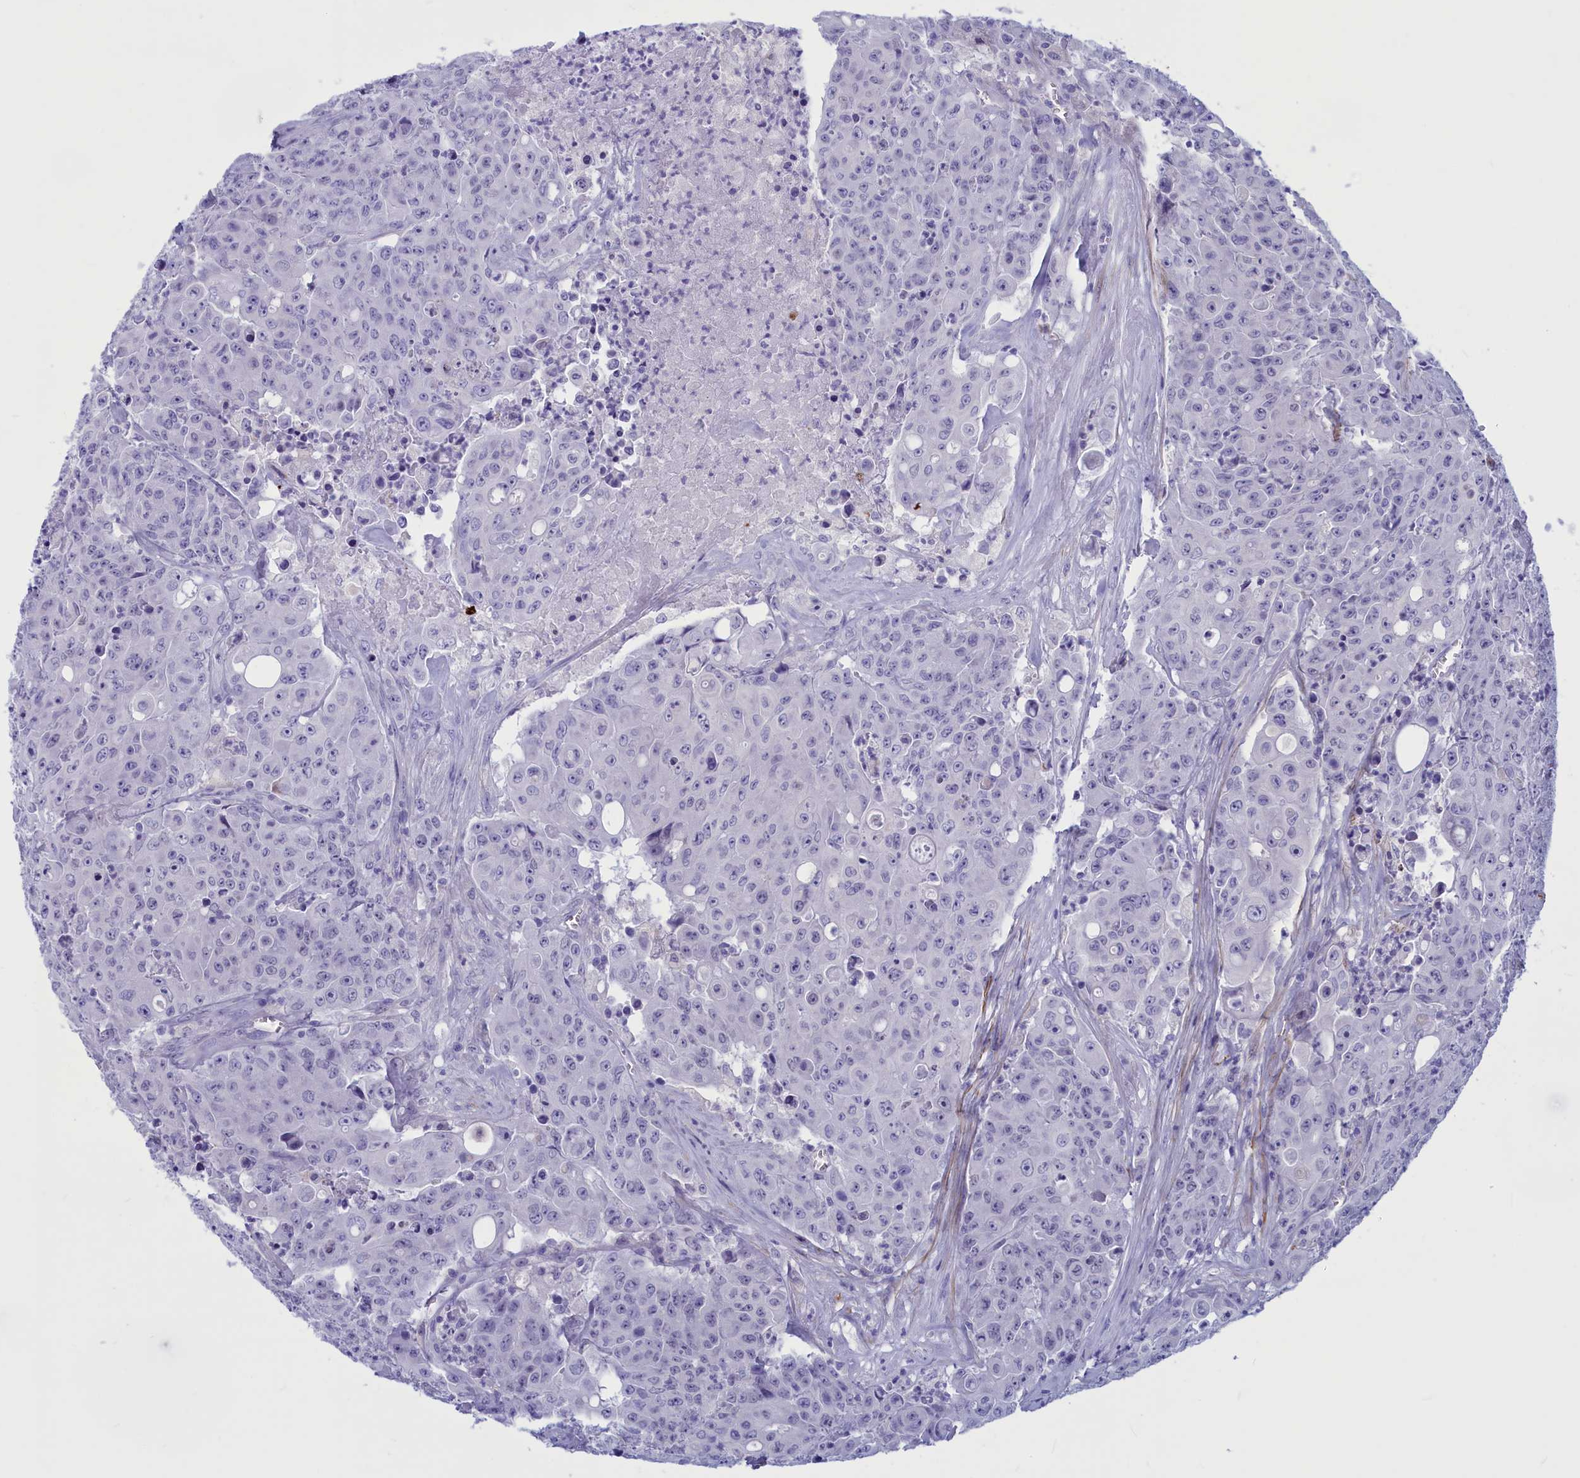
{"staining": {"intensity": "negative", "quantity": "none", "location": "none"}, "tissue": "colorectal cancer", "cell_type": "Tumor cells", "image_type": "cancer", "snomed": [{"axis": "morphology", "description": "Adenocarcinoma, NOS"}, {"axis": "topography", "description": "Colon"}], "caption": "An immunohistochemistry (IHC) histopathology image of colorectal adenocarcinoma is shown. There is no staining in tumor cells of colorectal adenocarcinoma. The staining was performed using DAB to visualize the protein expression in brown, while the nuclei were stained in blue with hematoxylin (Magnification: 20x).", "gene": "GAPDHS", "patient": {"sex": "male", "age": 51}}